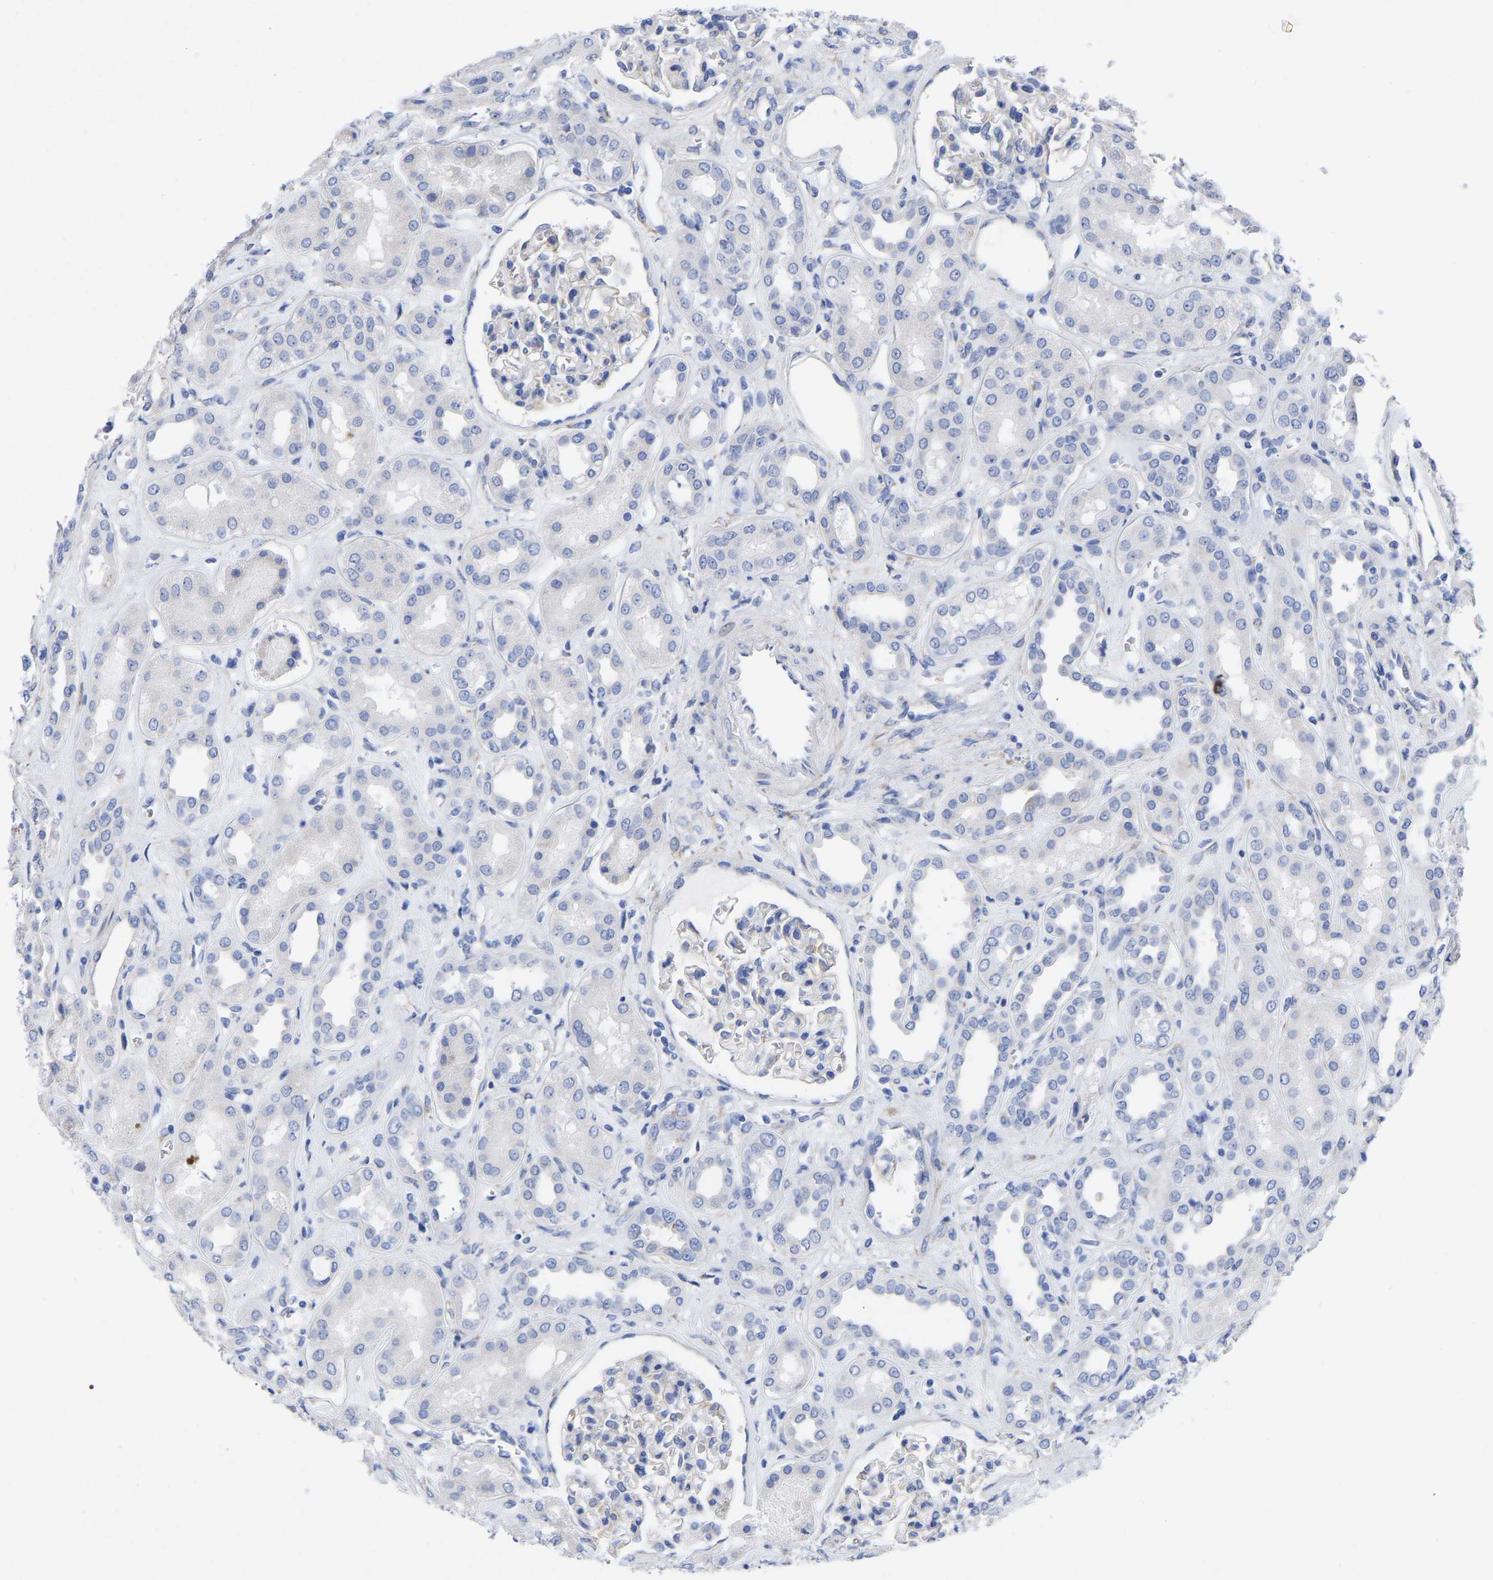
{"staining": {"intensity": "negative", "quantity": "none", "location": "none"}, "tissue": "kidney", "cell_type": "Cells in glomeruli", "image_type": "normal", "snomed": [{"axis": "morphology", "description": "Normal tissue, NOS"}, {"axis": "topography", "description": "Kidney"}], "caption": "Kidney stained for a protein using immunohistochemistry exhibits no staining cells in glomeruli.", "gene": "GDF3", "patient": {"sex": "male", "age": 59}}